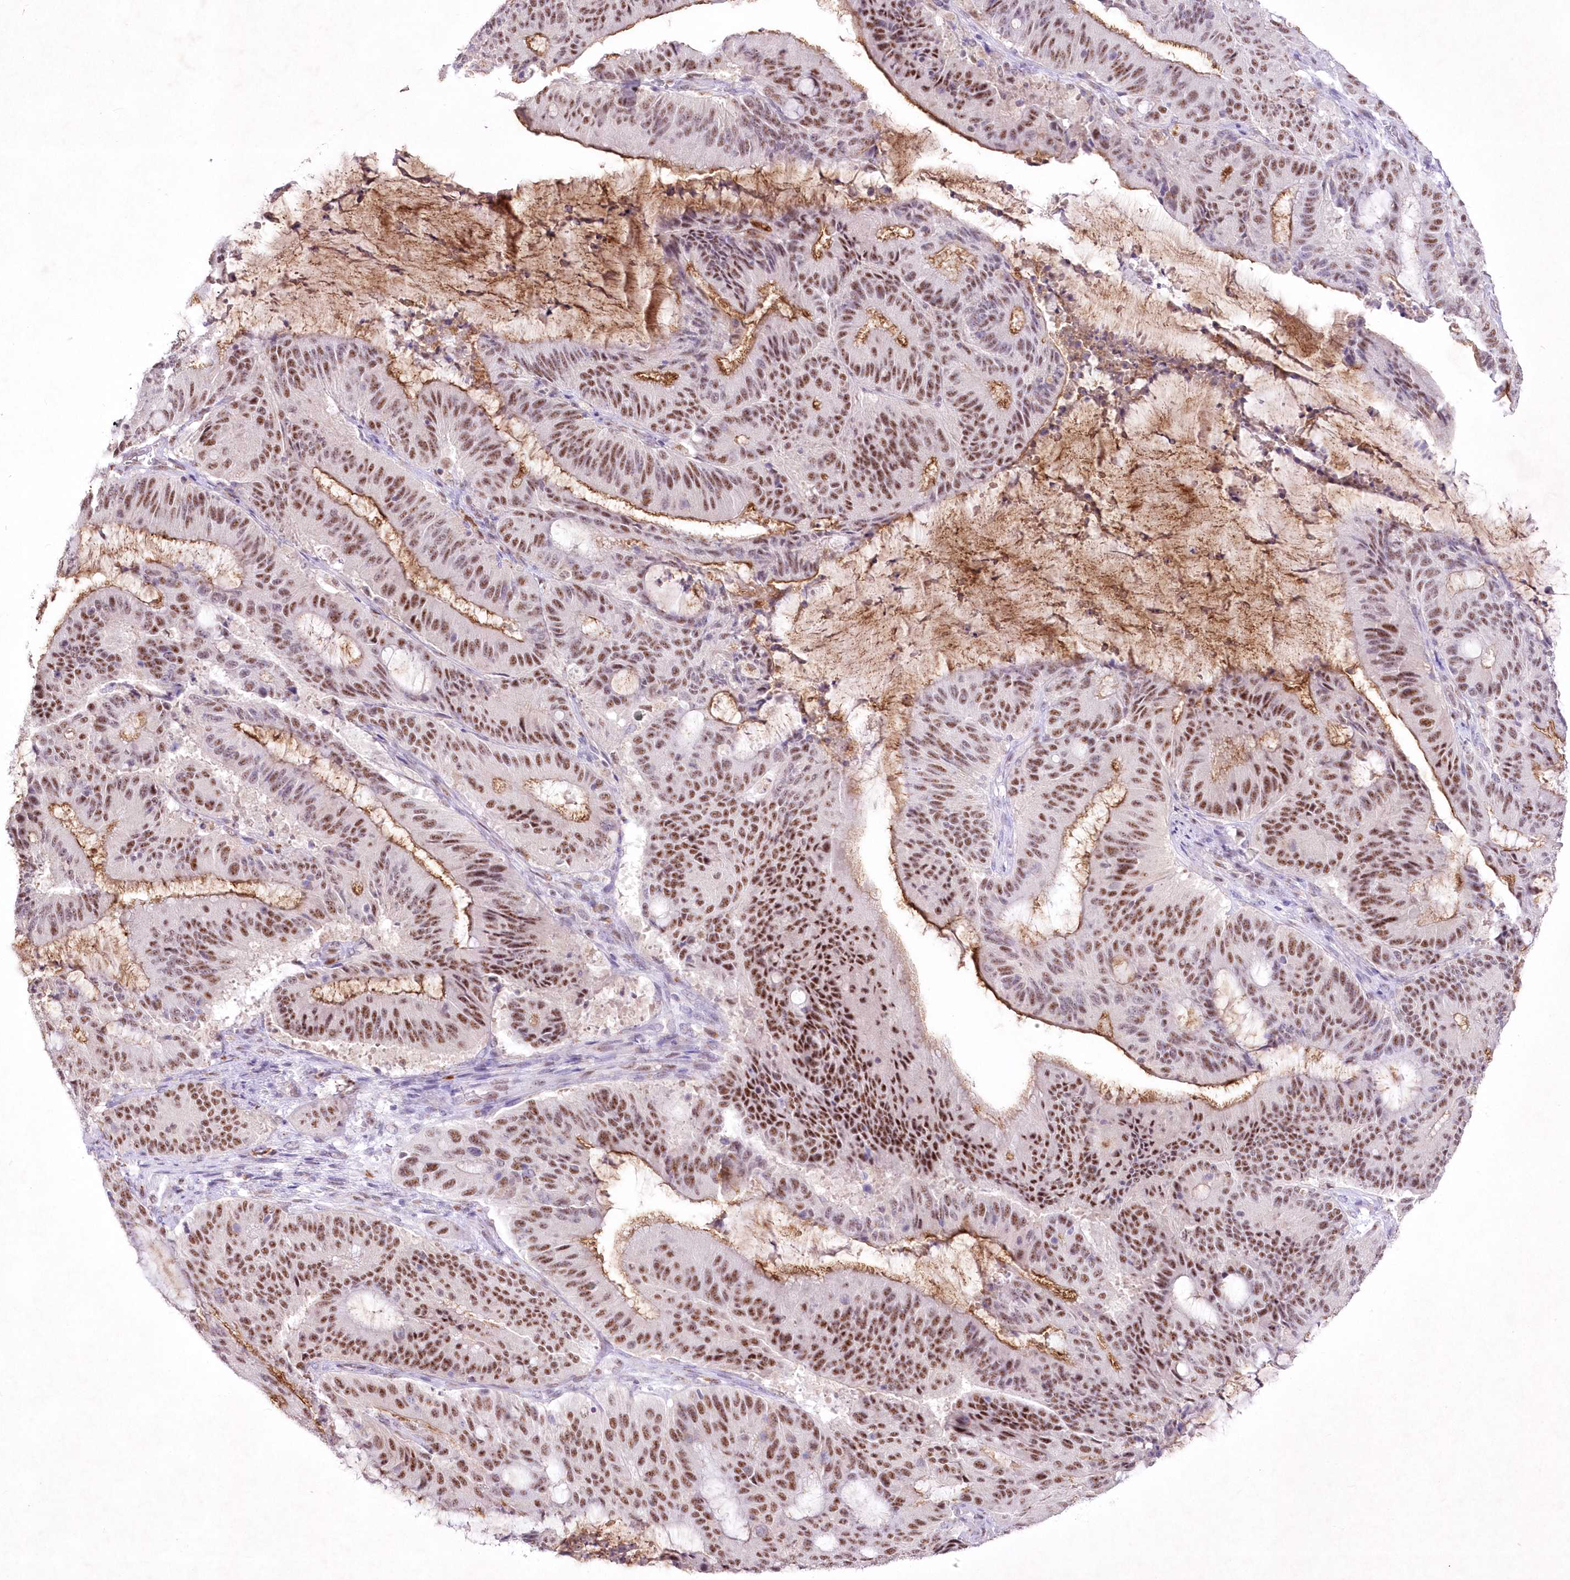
{"staining": {"intensity": "strong", "quantity": ">75%", "location": "cytoplasmic/membranous,nuclear"}, "tissue": "liver cancer", "cell_type": "Tumor cells", "image_type": "cancer", "snomed": [{"axis": "morphology", "description": "Normal tissue, NOS"}, {"axis": "morphology", "description": "Cholangiocarcinoma"}, {"axis": "topography", "description": "Liver"}, {"axis": "topography", "description": "Peripheral nerve tissue"}], "caption": "Immunohistochemistry (IHC) (DAB (3,3'-diaminobenzidine)) staining of liver cancer shows strong cytoplasmic/membranous and nuclear protein expression in approximately >75% of tumor cells. (brown staining indicates protein expression, while blue staining denotes nuclei).", "gene": "RBM27", "patient": {"sex": "female", "age": 73}}